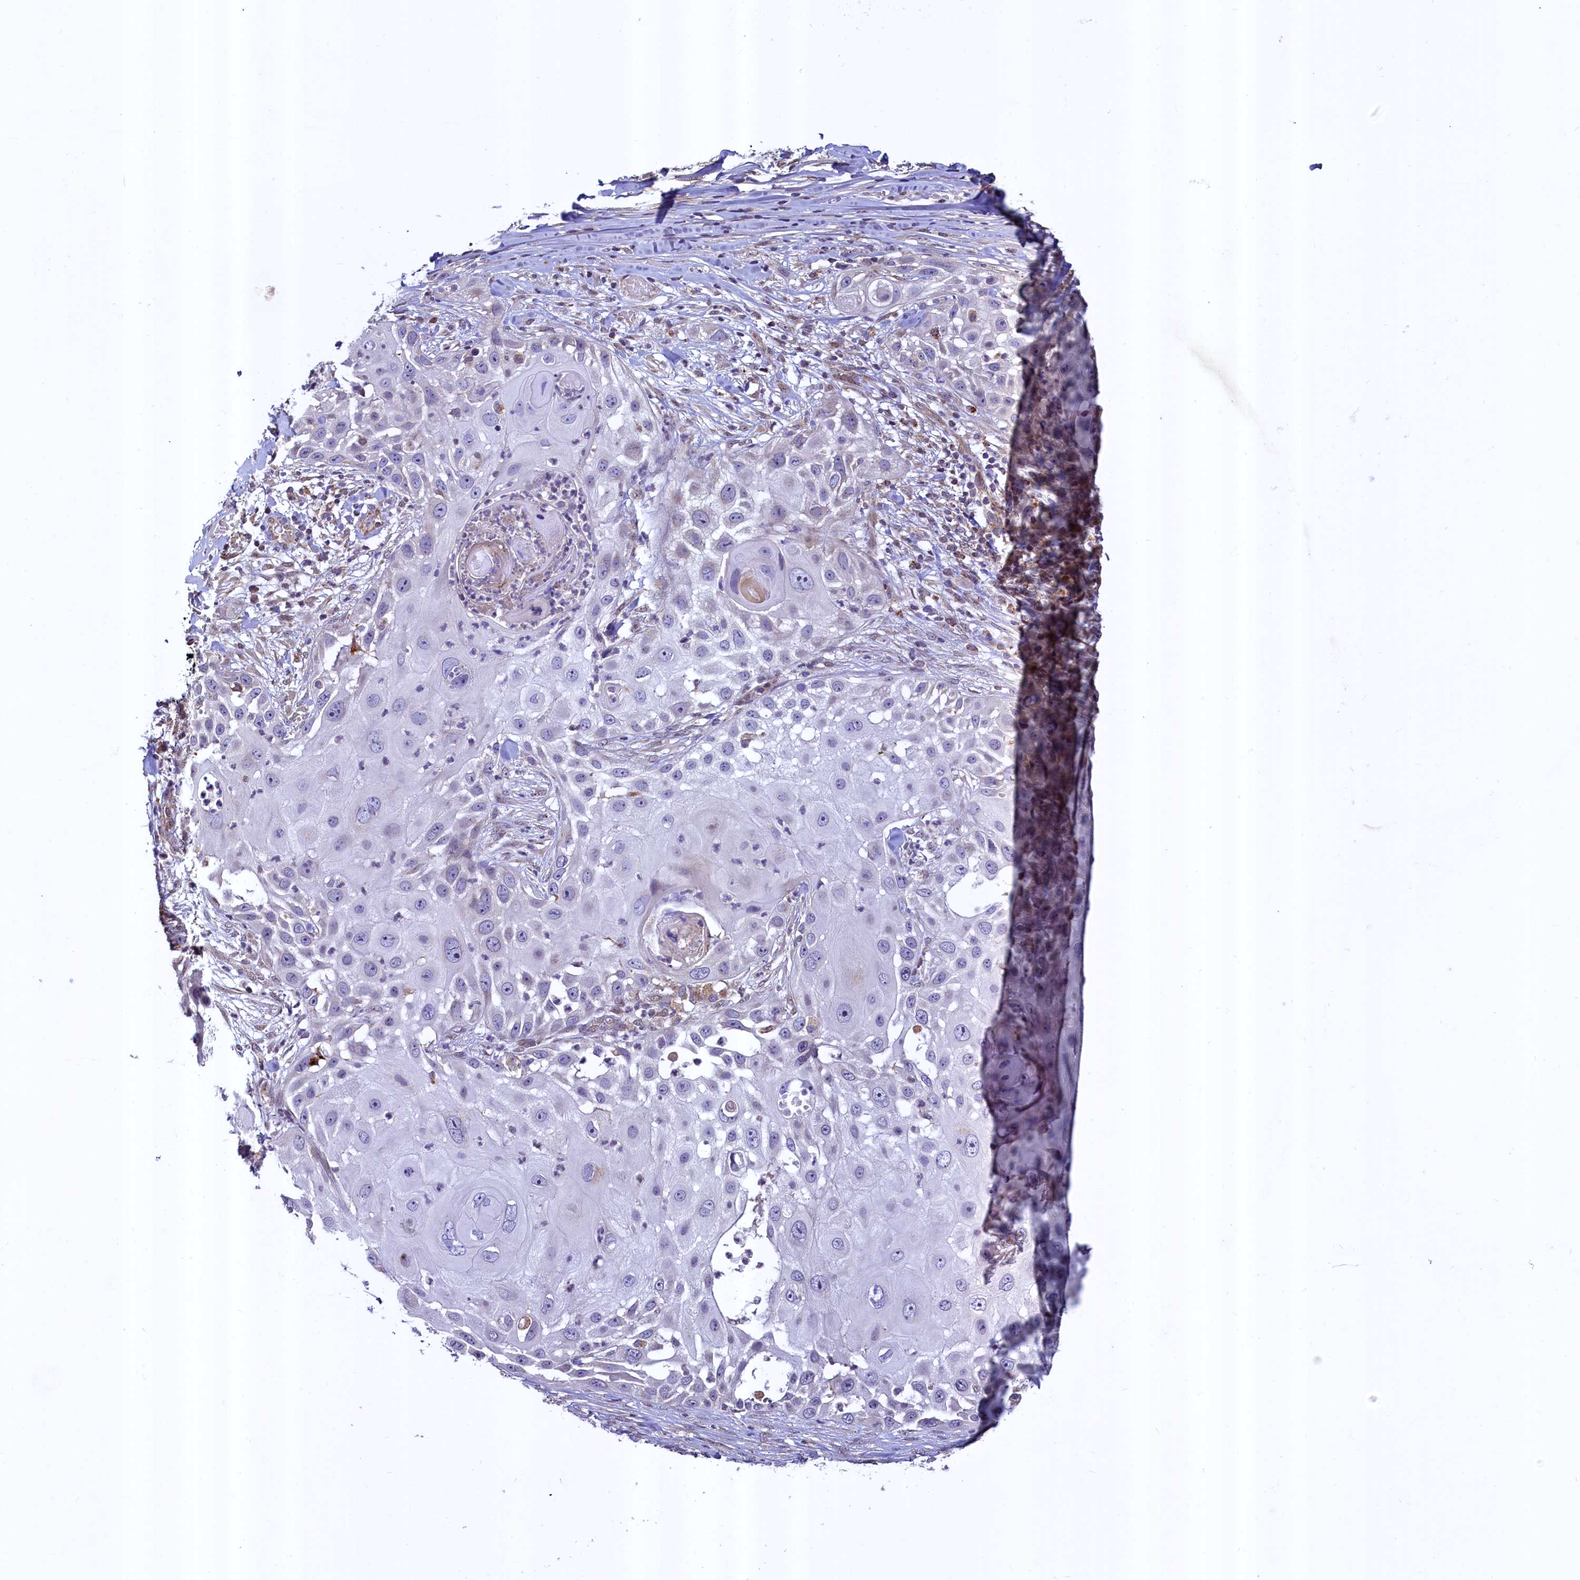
{"staining": {"intensity": "negative", "quantity": "none", "location": "none"}, "tissue": "skin cancer", "cell_type": "Tumor cells", "image_type": "cancer", "snomed": [{"axis": "morphology", "description": "Squamous cell carcinoma, NOS"}, {"axis": "topography", "description": "Skin"}], "caption": "High magnification brightfield microscopy of skin squamous cell carcinoma stained with DAB (3,3'-diaminobenzidine) (brown) and counterstained with hematoxylin (blue): tumor cells show no significant staining.", "gene": "ZNF577", "patient": {"sex": "female", "age": 44}}